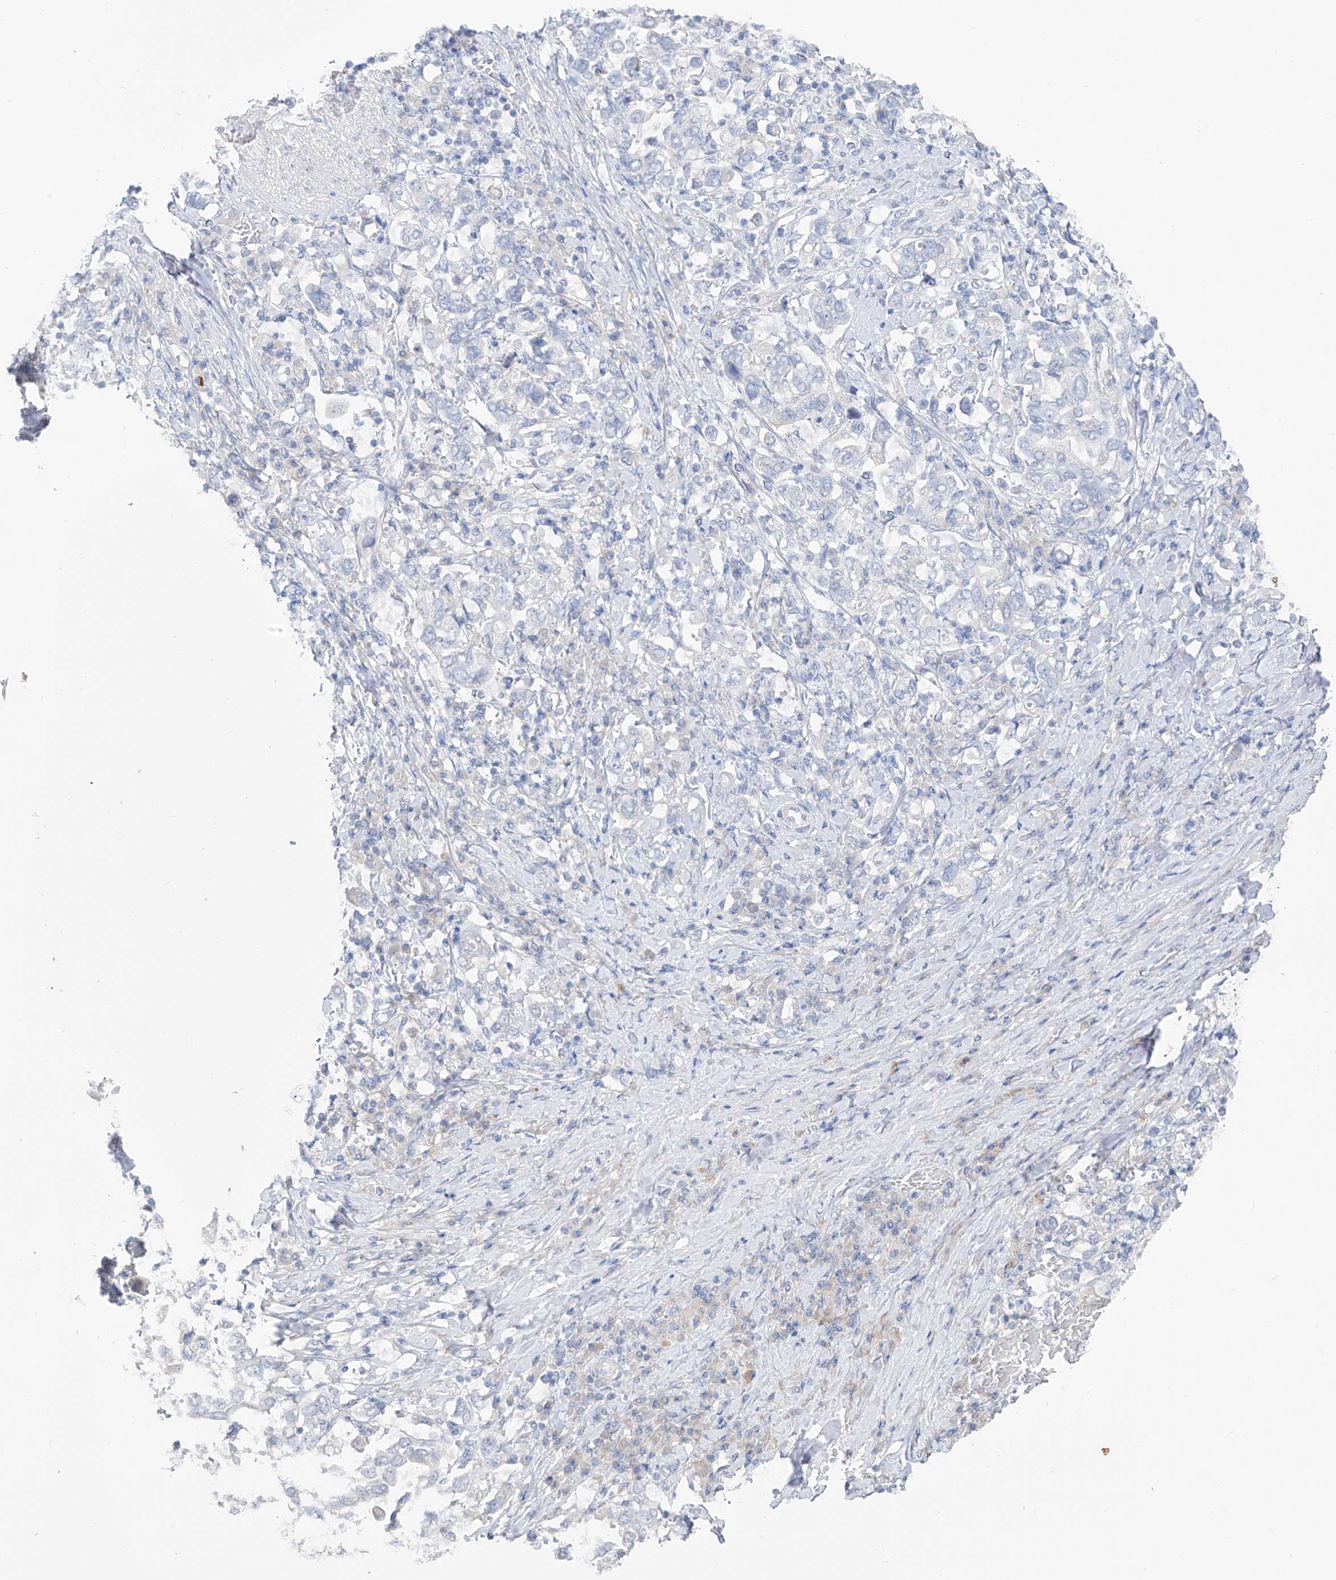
{"staining": {"intensity": "negative", "quantity": "none", "location": "none"}, "tissue": "stomach cancer", "cell_type": "Tumor cells", "image_type": "cancer", "snomed": [{"axis": "morphology", "description": "Adenocarcinoma, NOS"}, {"axis": "topography", "description": "Stomach, upper"}], "caption": "The photomicrograph displays no staining of tumor cells in adenocarcinoma (stomach).", "gene": "NALCN", "patient": {"sex": "male", "age": 62}}